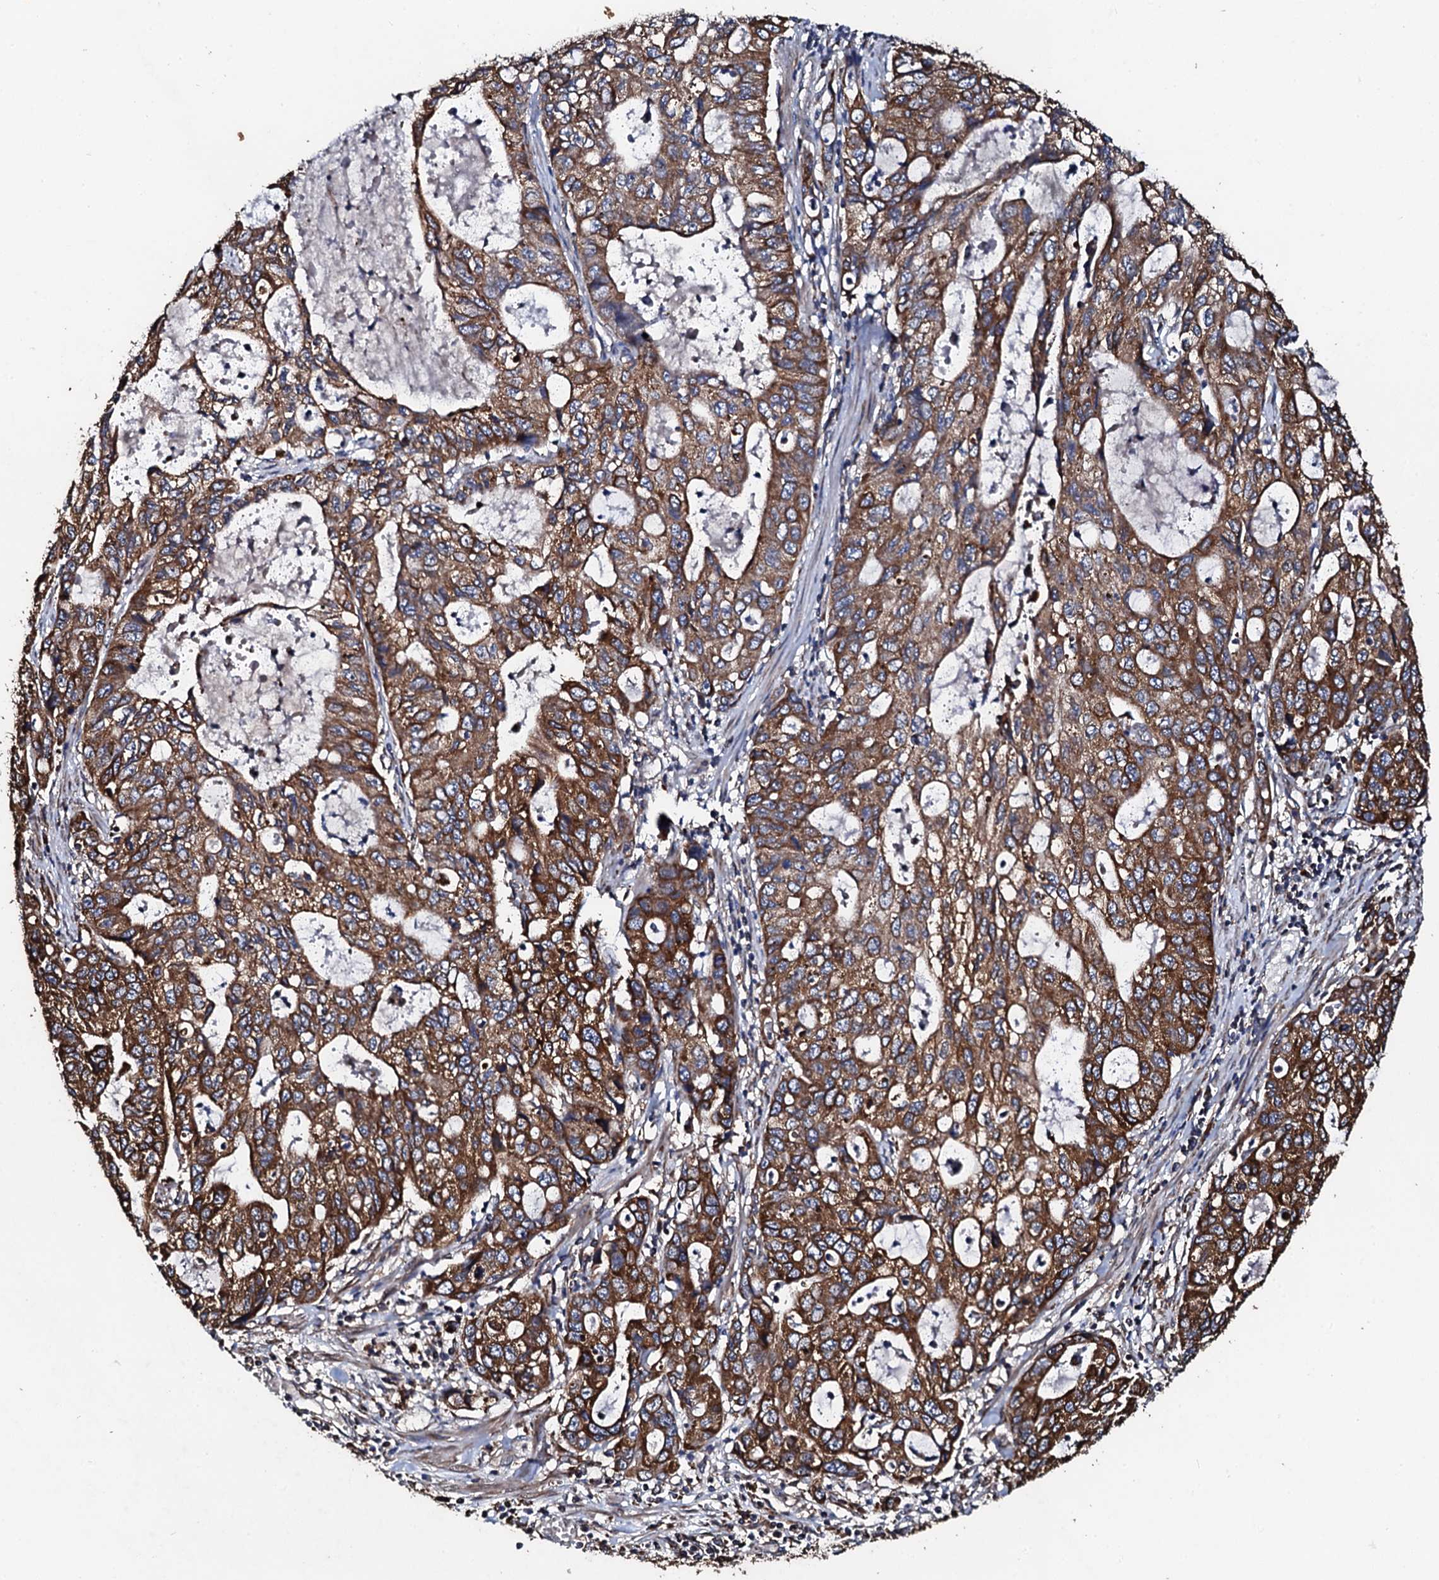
{"staining": {"intensity": "strong", "quantity": ">75%", "location": "cytoplasmic/membranous"}, "tissue": "stomach cancer", "cell_type": "Tumor cells", "image_type": "cancer", "snomed": [{"axis": "morphology", "description": "Adenocarcinoma, NOS"}, {"axis": "topography", "description": "Stomach, upper"}], "caption": "A brown stain labels strong cytoplasmic/membranous positivity of a protein in stomach cancer (adenocarcinoma) tumor cells.", "gene": "CKAP5", "patient": {"sex": "female", "age": 52}}